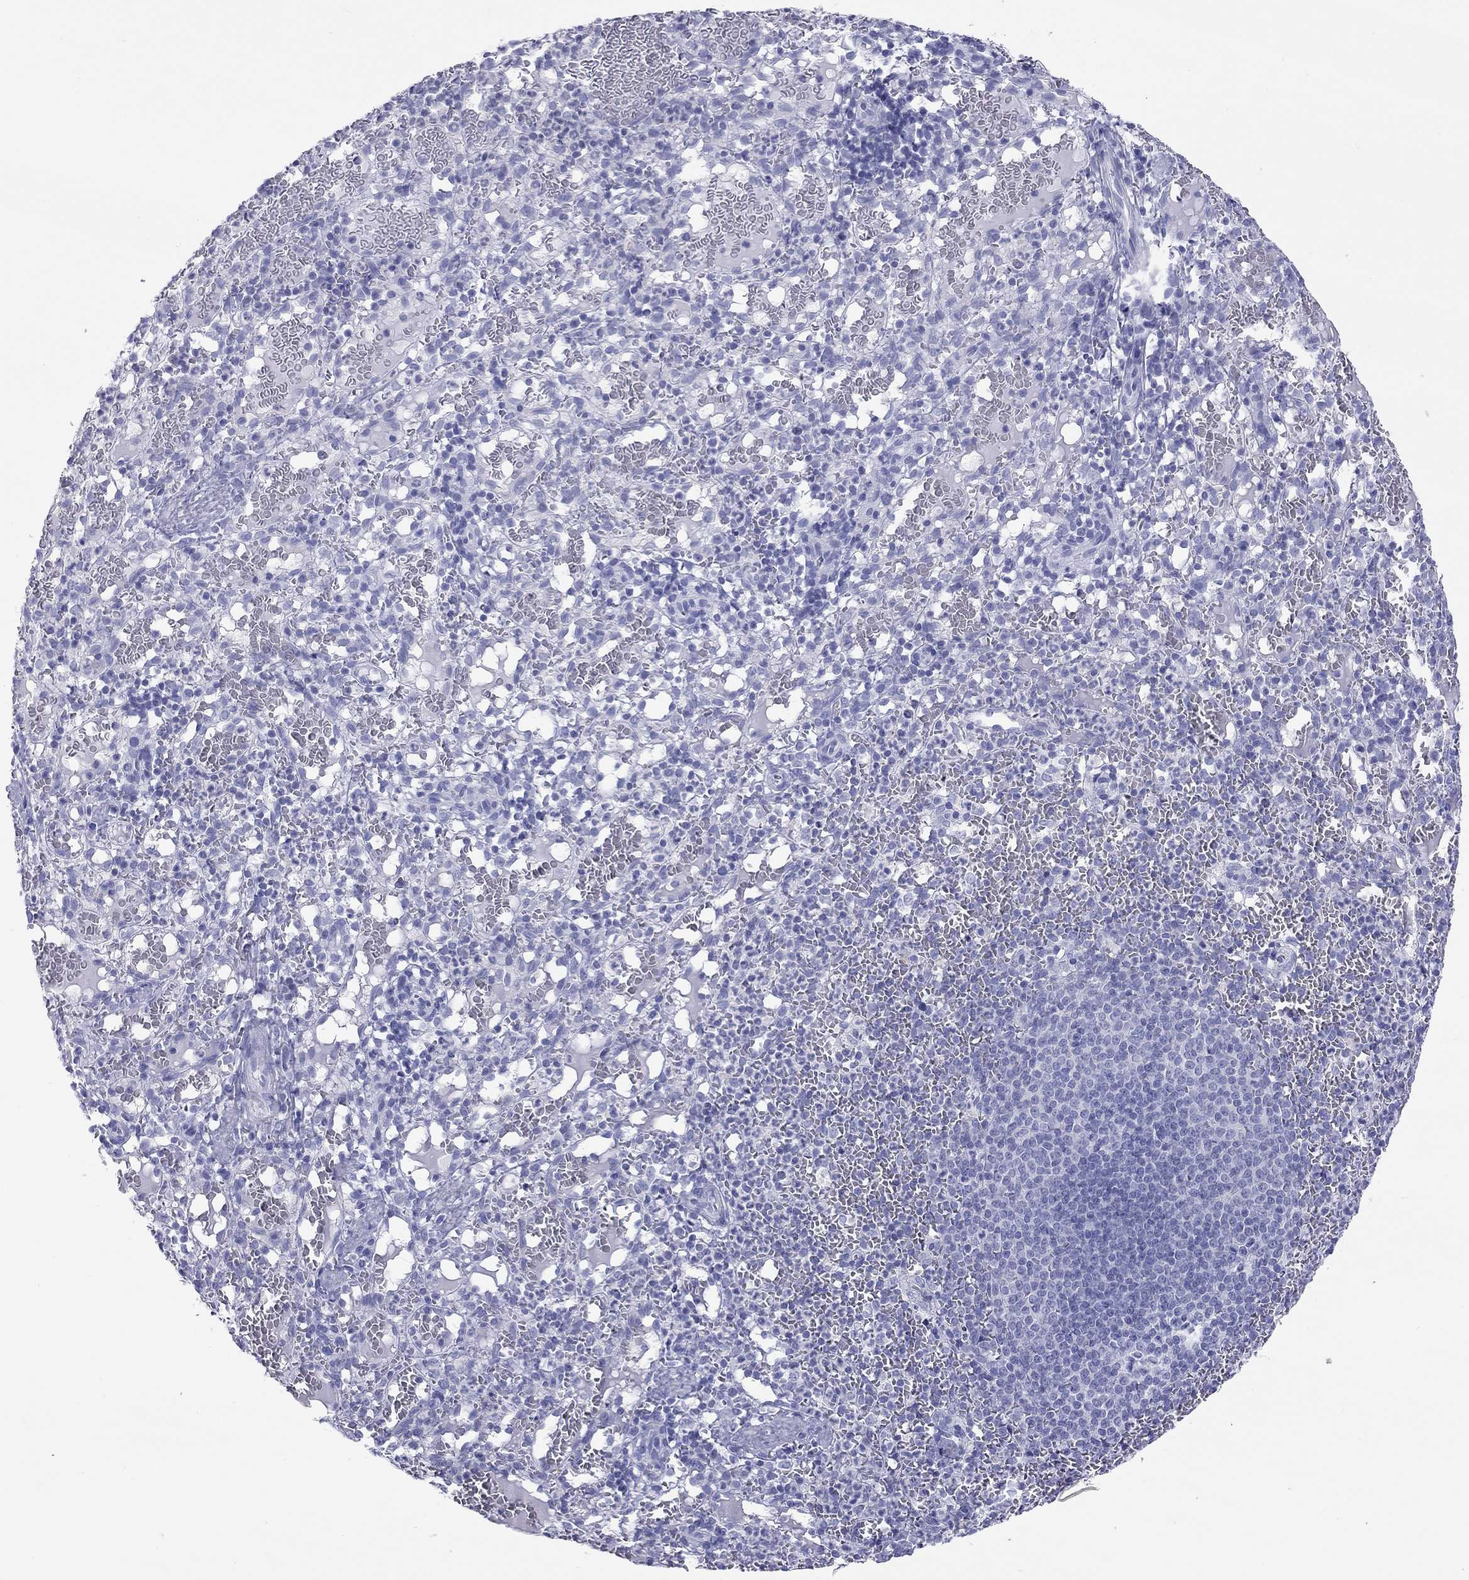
{"staining": {"intensity": "negative", "quantity": "none", "location": "none"}, "tissue": "spleen", "cell_type": "Cells in red pulp", "image_type": "normal", "snomed": [{"axis": "morphology", "description": "Normal tissue, NOS"}, {"axis": "topography", "description": "Spleen"}], "caption": "Immunohistochemistry (IHC) histopathology image of normal human spleen stained for a protein (brown), which shows no positivity in cells in red pulp. The staining was performed using DAB to visualize the protein expression in brown, while the nuclei were stained in blue with hematoxylin (Magnification: 20x).", "gene": "DPY19L2", "patient": {"sex": "male", "age": 11}}